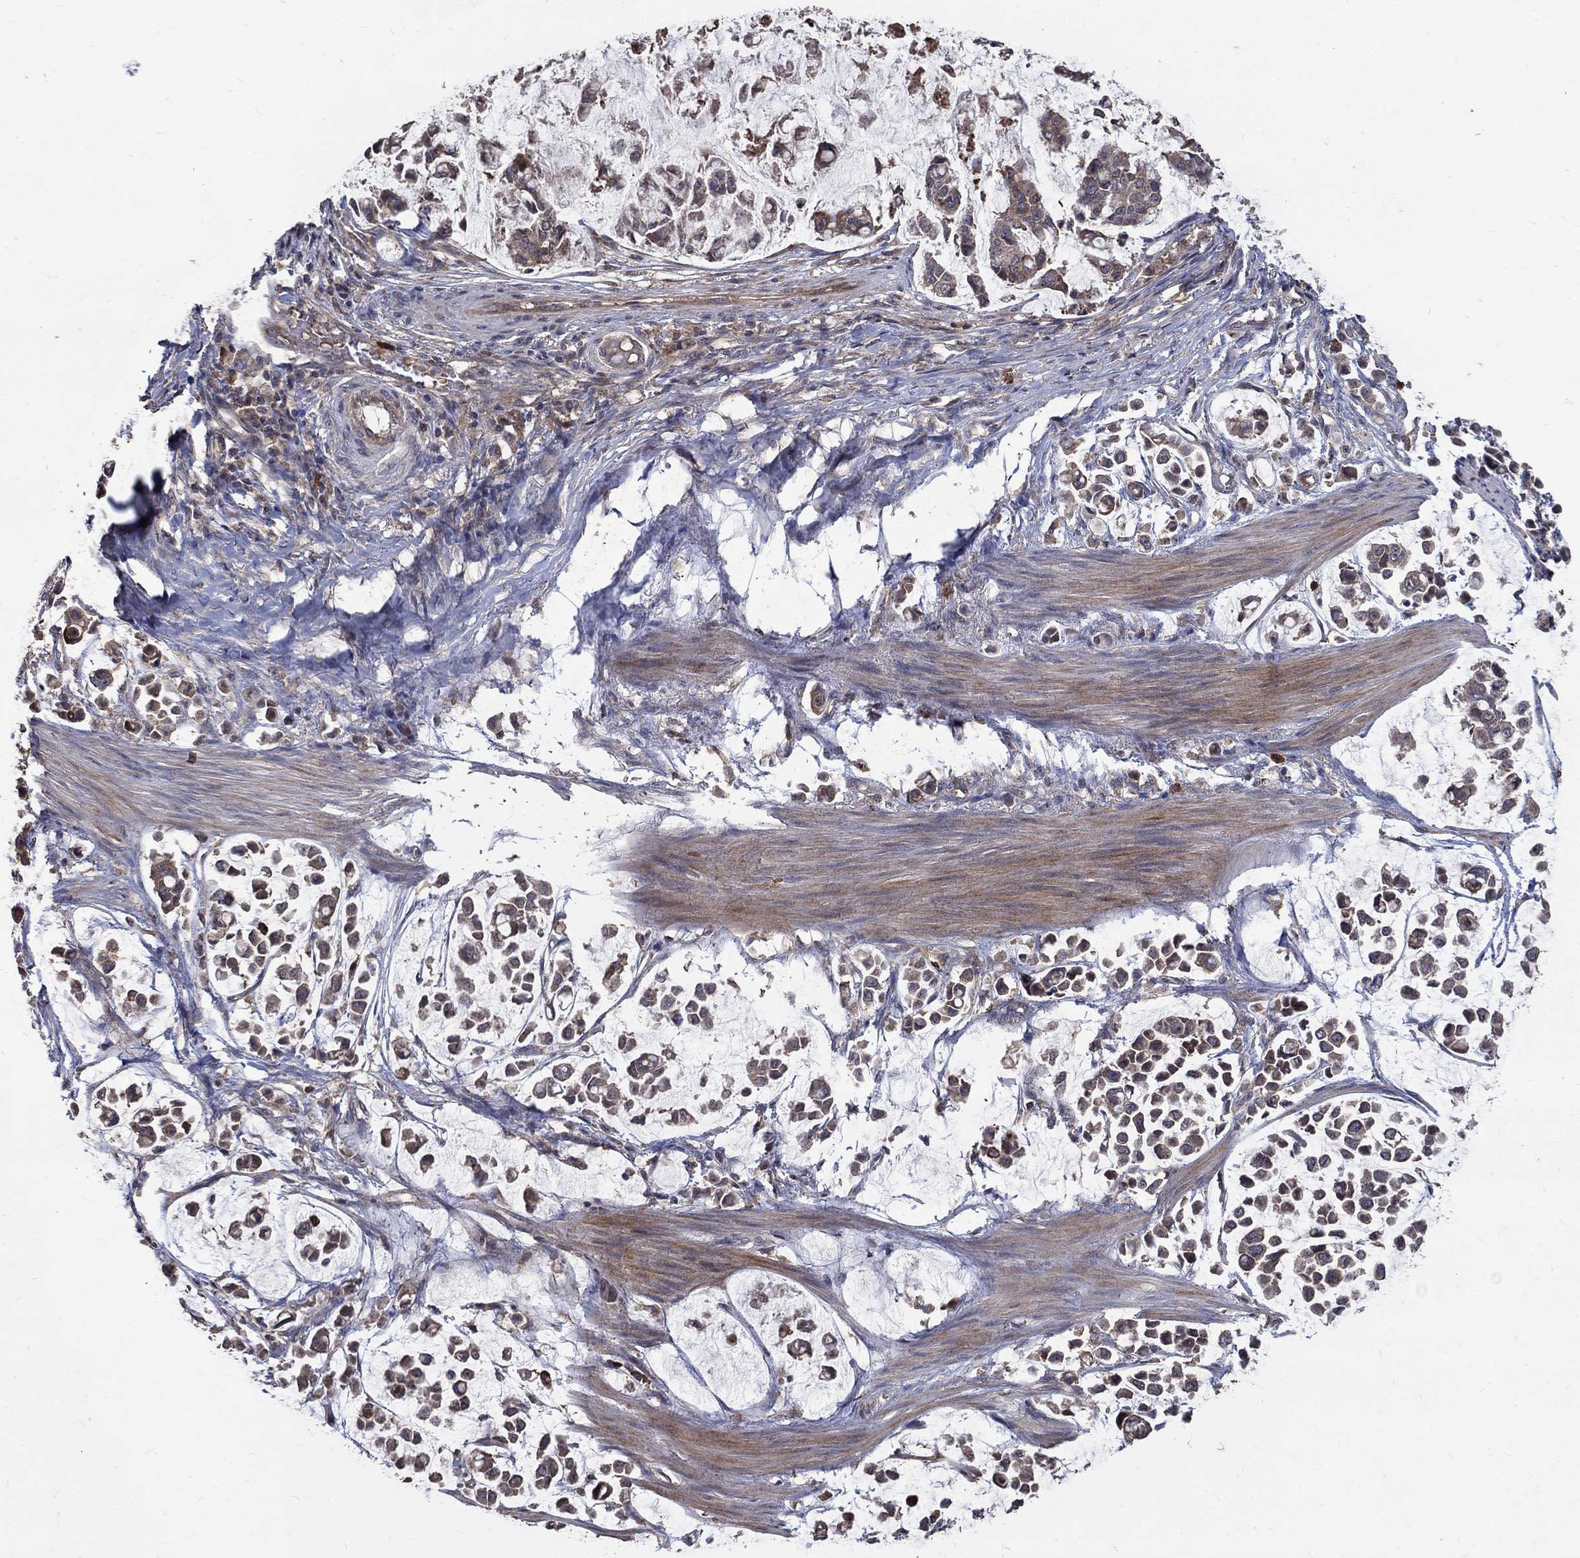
{"staining": {"intensity": "strong", "quantity": "<25%", "location": "cytoplasmic/membranous"}, "tissue": "stomach cancer", "cell_type": "Tumor cells", "image_type": "cancer", "snomed": [{"axis": "morphology", "description": "Adenocarcinoma, NOS"}, {"axis": "topography", "description": "Stomach"}], "caption": "A medium amount of strong cytoplasmic/membranous expression is seen in approximately <25% of tumor cells in adenocarcinoma (stomach) tissue.", "gene": "C17orf75", "patient": {"sex": "male", "age": 82}}